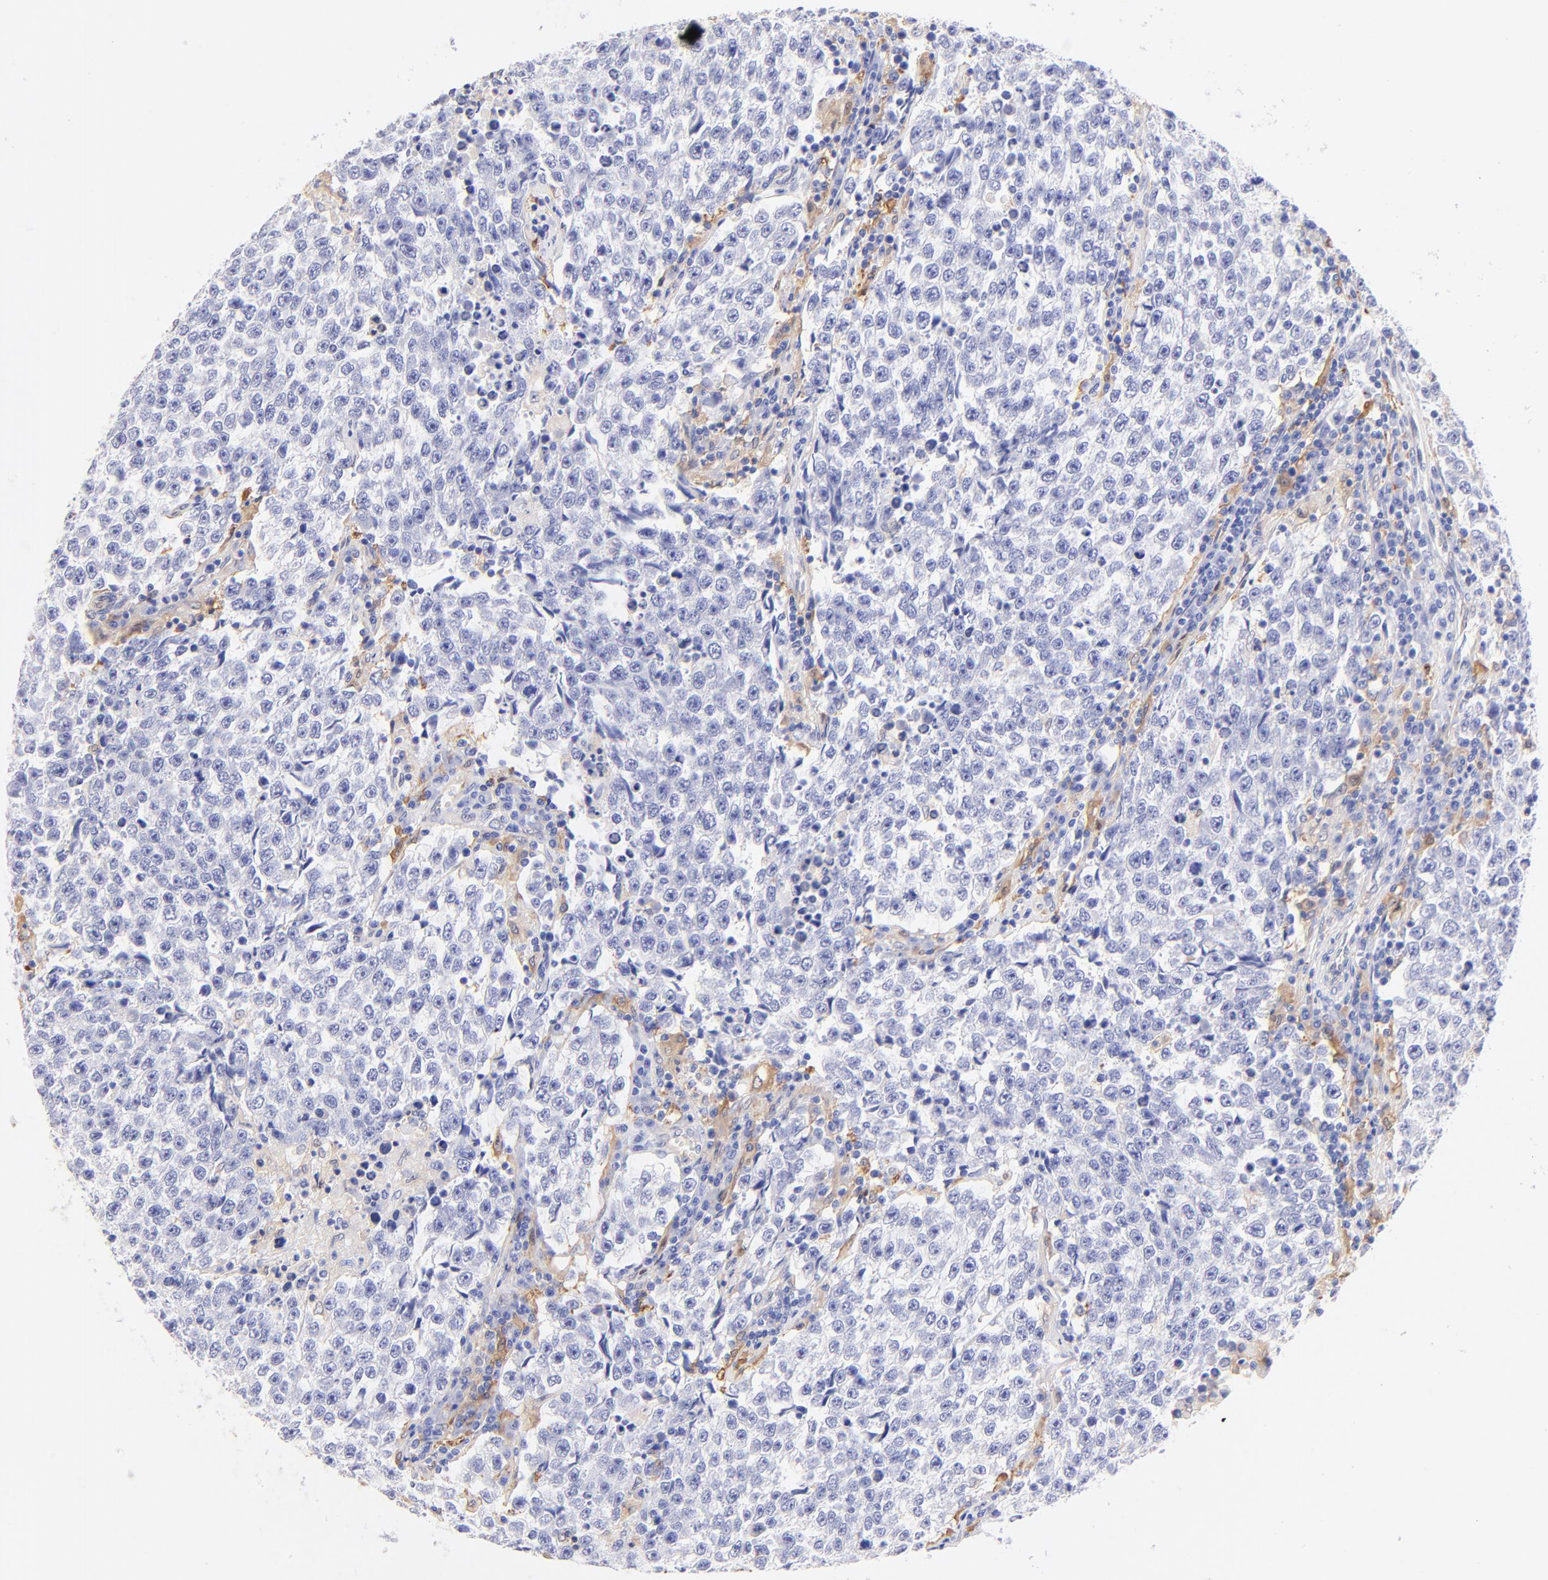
{"staining": {"intensity": "negative", "quantity": "none", "location": "none"}, "tissue": "testis cancer", "cell_type": "Tumor cells", "image_type": "cancer", "snomed": [{"axis": "morphology", "description": "Seminoma, NOS"}, {"axis": "topography", "description": "Testis"}], "caption": "An immunohistochemistry (IHC) histopathology image of testis cancer is shown. There is no staining in tumor cells of testis cancer. (Immunohistochemistry (ihc), brightfield microscopy, high magnification).", "gene": "ALDH1A1", "patient": {"sex": "male", "age": 36}}